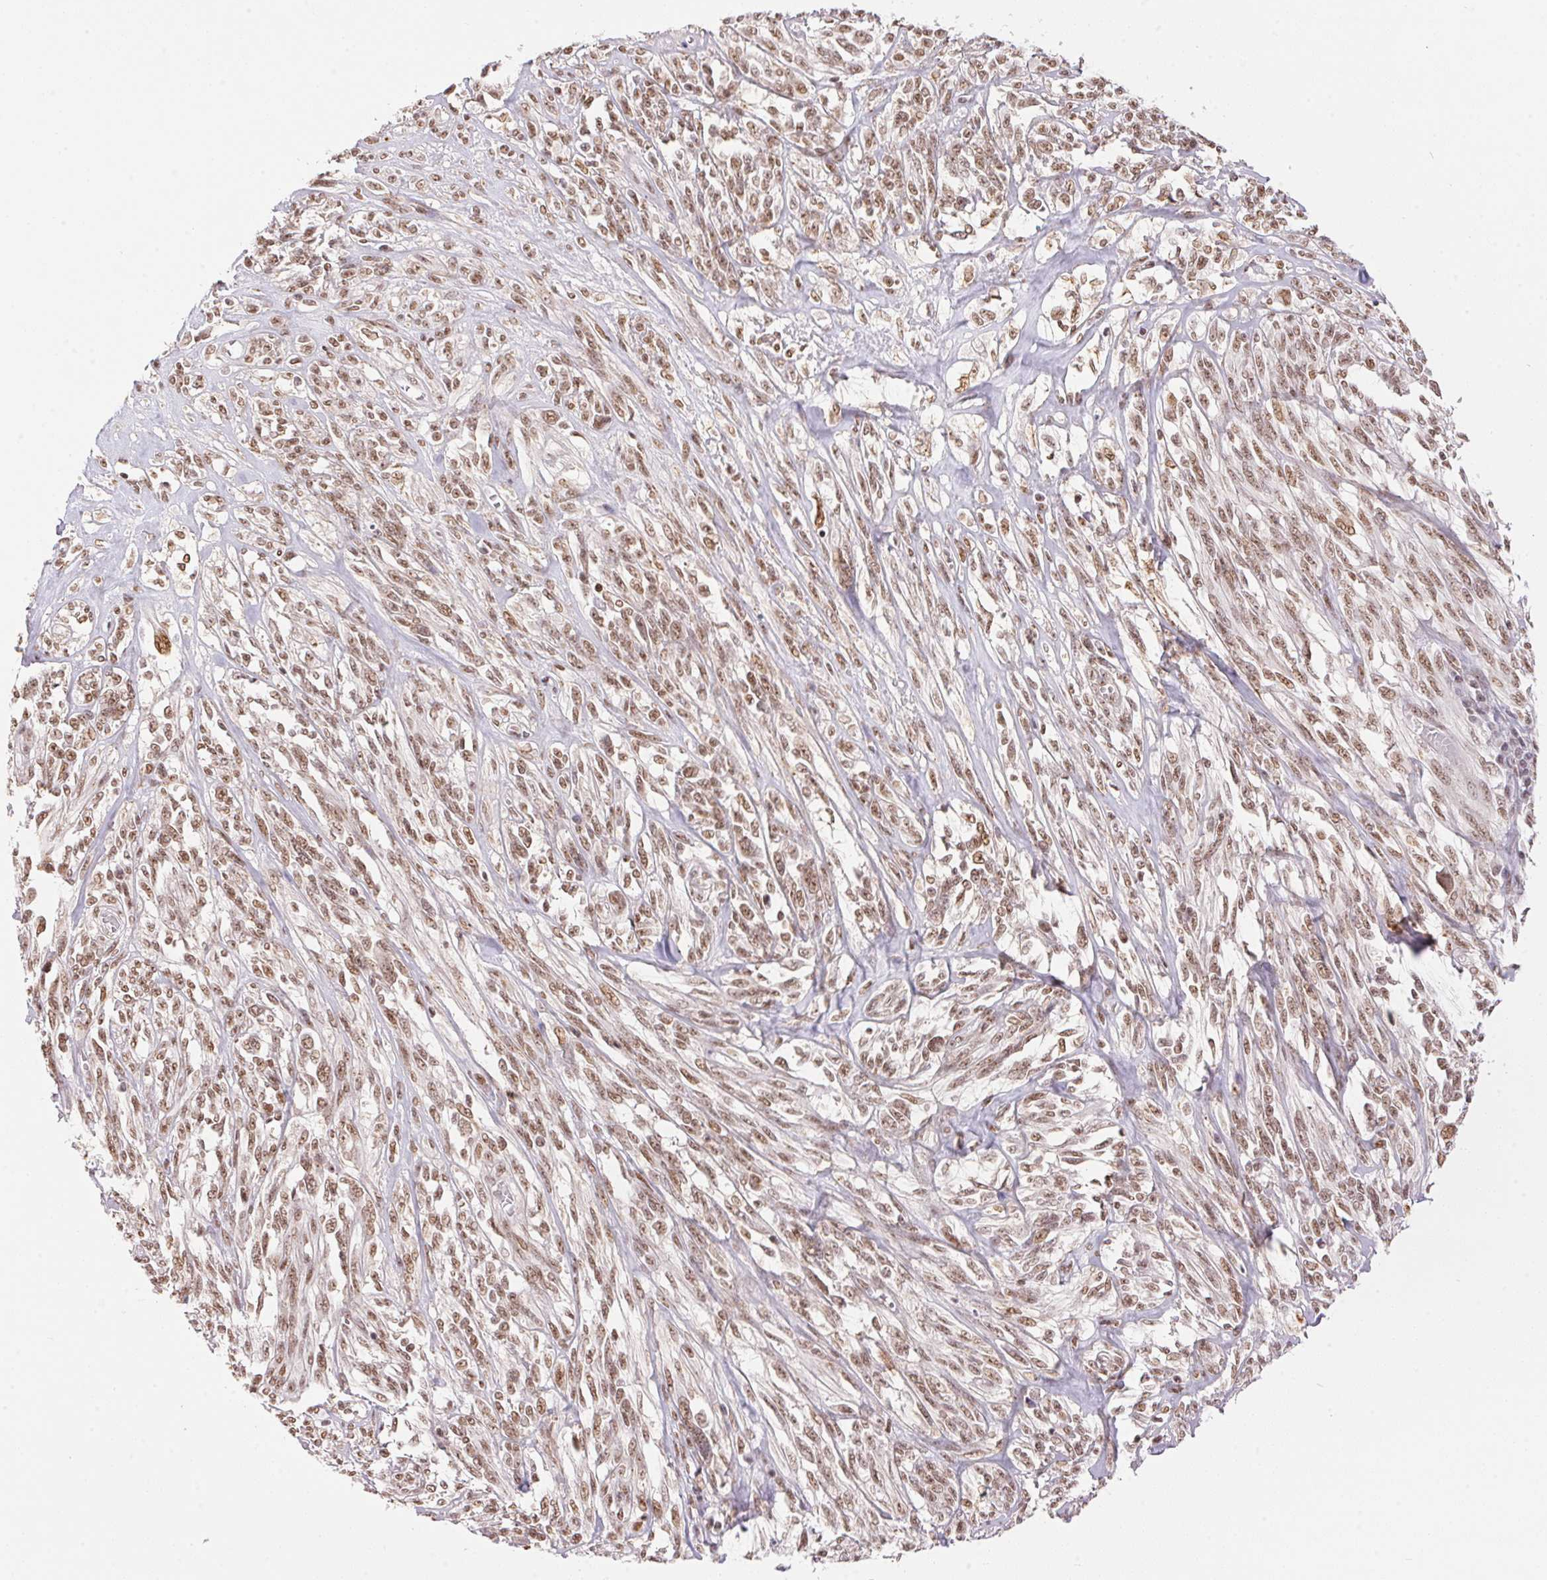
{"staining": {"intensity": "moderate", "quantity": ">75%", "location": "nuclear"}, "tissue": "melanoma", "cell_type": "Tumor cells", "image_type": "cancer", "snomed": [{"axis": "morphology", "description": "Malignant melanoma, NOS"}, {"axis": "topography", "description": "Skin"}], "caption": "A high-resolution histopathology image shows immunohistochemistry staining of melanoma, which reveals moderate nuclear expression in approximately >75% of tumor cells.", "gene": "NFE2L1", "patient": {"sex": "female", "age": 91}}